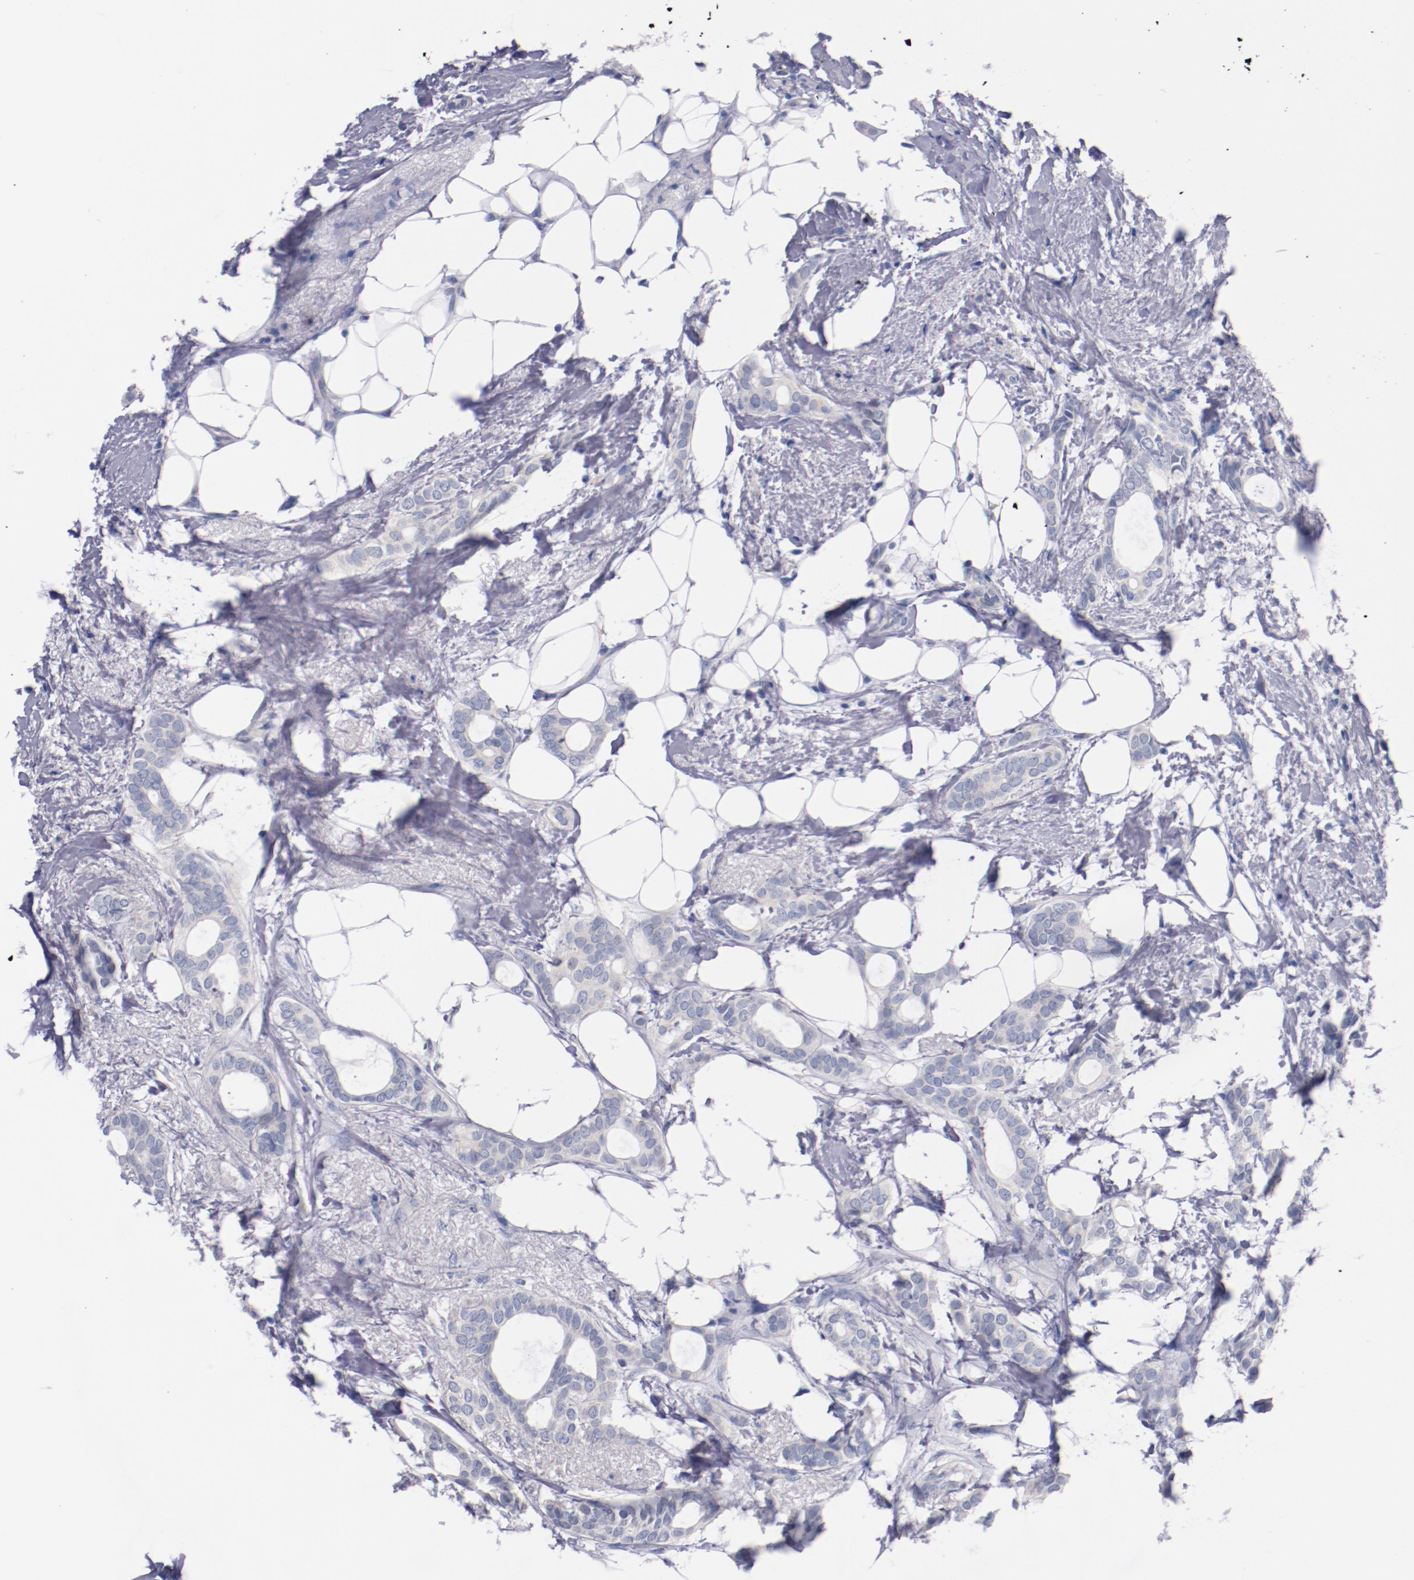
{"staining": {"intensity": "negative", "quantity": "none", "location": "none"}, "tissue": "breast cancer", "cell_type": "Tumor cells", "image_type": "cancer", "snomed": [{"axis": "morphology", "description": "Duct carcinoma"}, {"axis": "topography", "description": "Breast"}], "caption": "Immunohistochemistry image of human breast cancer stained for a protein (brown), which demonstrates no staining in tumor cells.", "gene": "CNTNAP2", "patient": {"sex": "female", "age": 54}}